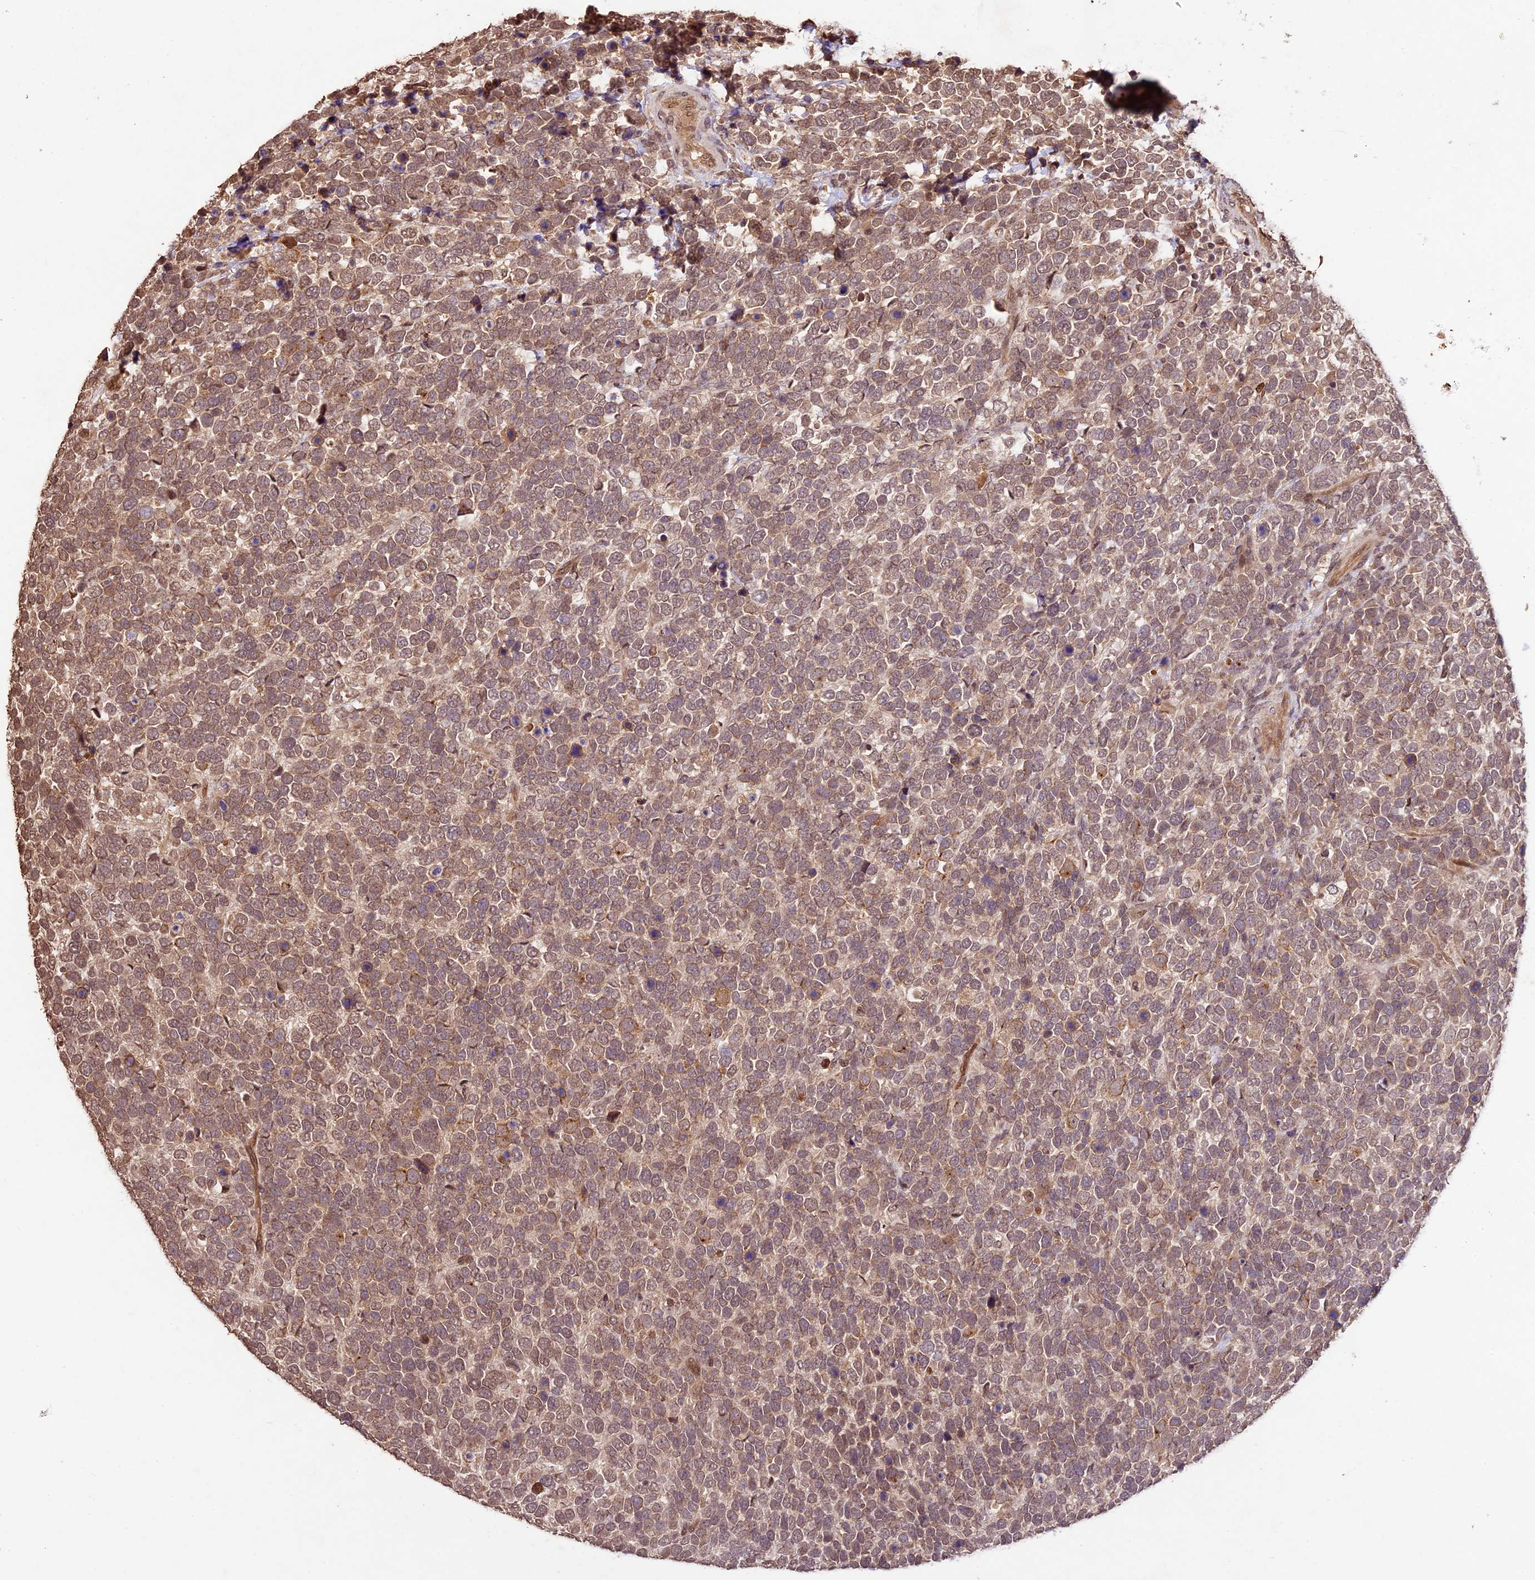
{"staining": {"intensity": "moderate", "quantity": ">75%", "location": "cytoplasmic/membranous,nuclear"}, "tissue": "urothelial cancer", "cell_type": "Tumor cells", "image_type": "cancer", "snomed": [{"axis": "morphology", "description": "Urothelial carcinoma, High grade"}, {"axis": "topography", "description": "Urinary bladder"}], "caption": "Protein analysis of urothelial cancer tissue displays moderate cytoplasmic/membranous and nuclear positivity in approximately >75% of tumor cells. The staining is performed using DAB brown chromogen to label protein expression. The nuclei are counter-stained blue using hematoxylin.", "gene": "CDKN2AIP", "patient": {"sex": "female", "age": 82}}